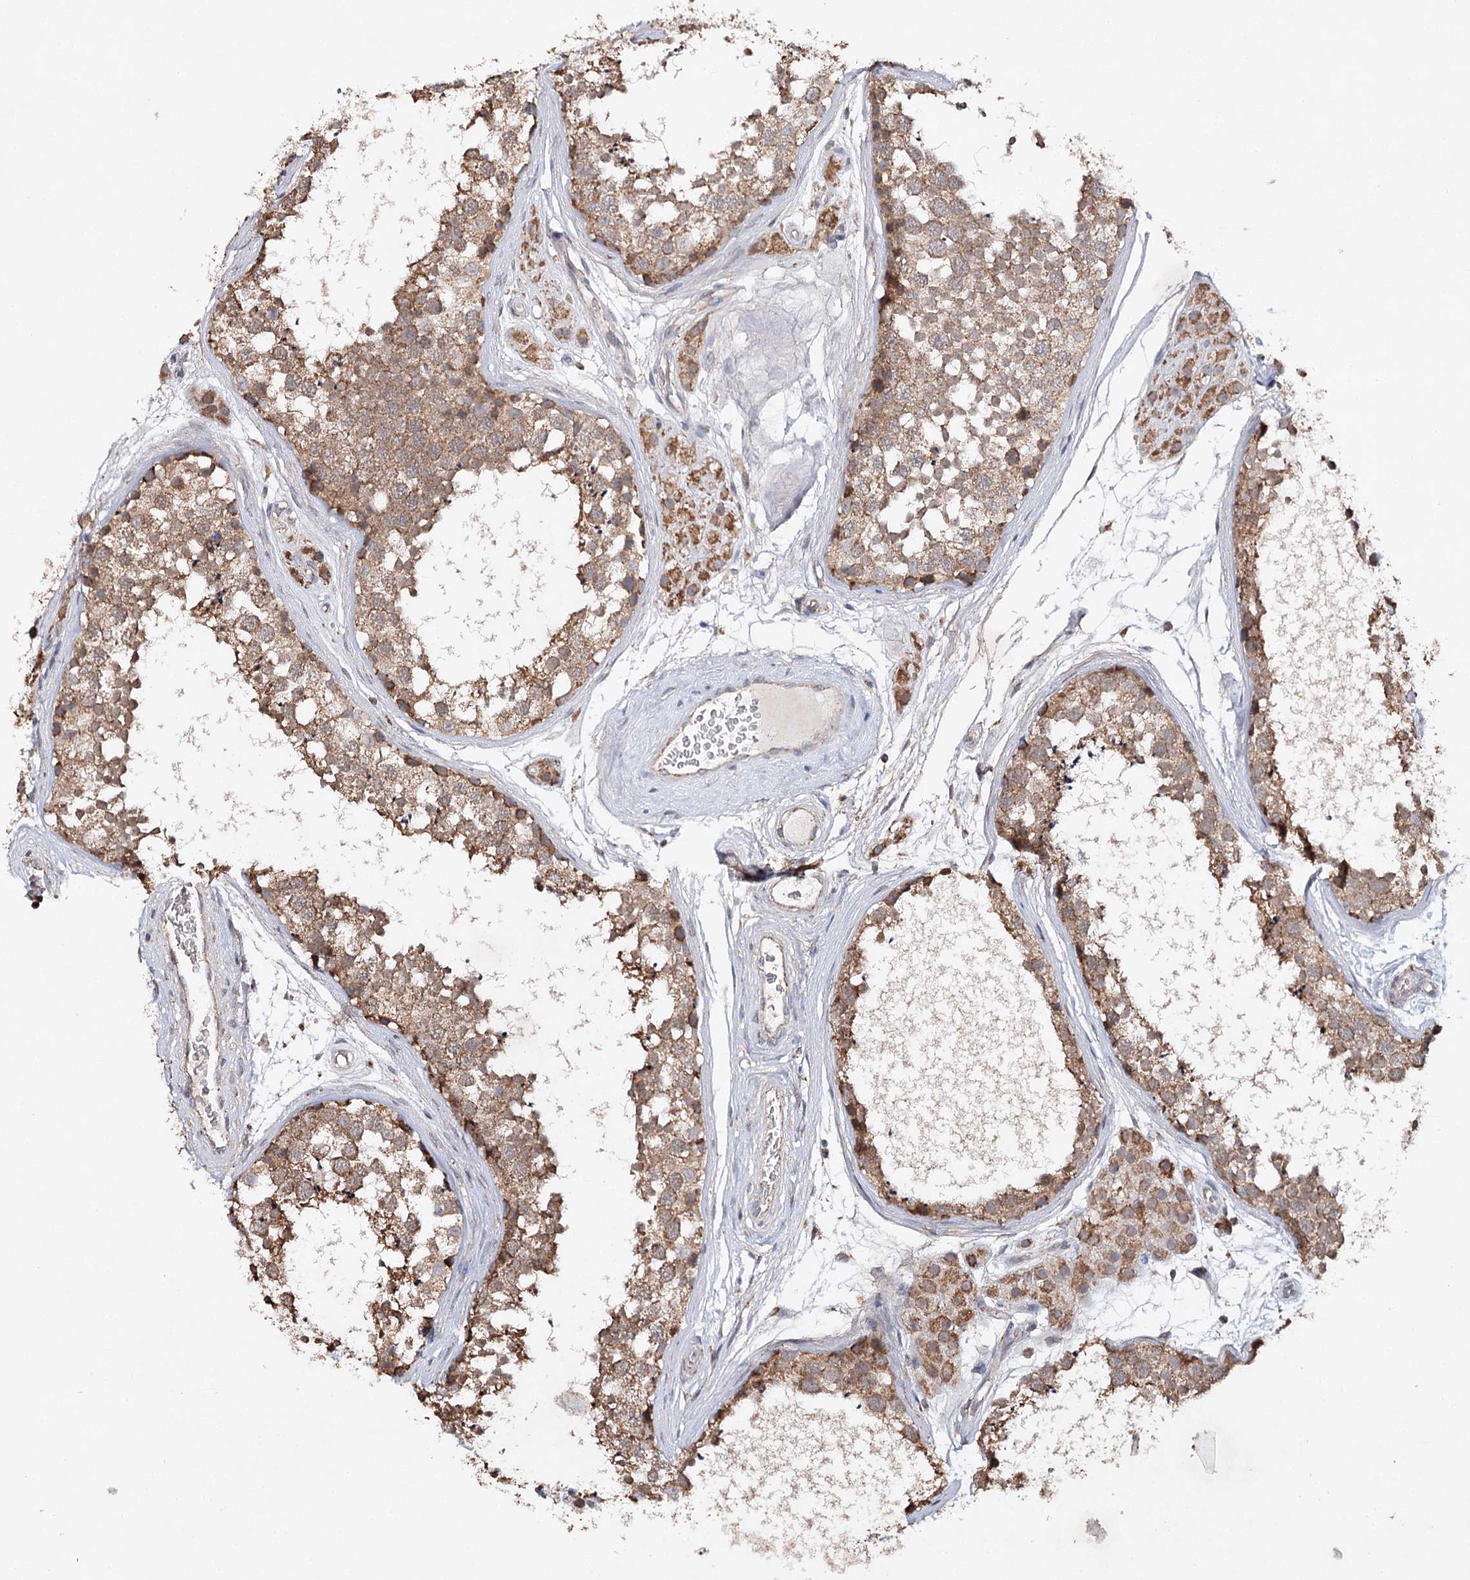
{"staining": {"intensity": "moderate", "quantity": ">75%", "location": "cytoplasmic/membranous"}, "tissue": "testis", "cell_type": "Cells in seminiferous ducts", "image_type": "normal", "snomed": [{"axis": "morphology", "description": "Normal tissue, NOS"}, {"axis": "topography", "description": "Testis"}], "caption": "This is an image of IHC staining of benign testis, which shows moderate positivity in the cytoplasmic/membranous of cells in seminiferous ducts.", "gene": "PIK3CB", "patient": {"sex": "male", "age": 56}}